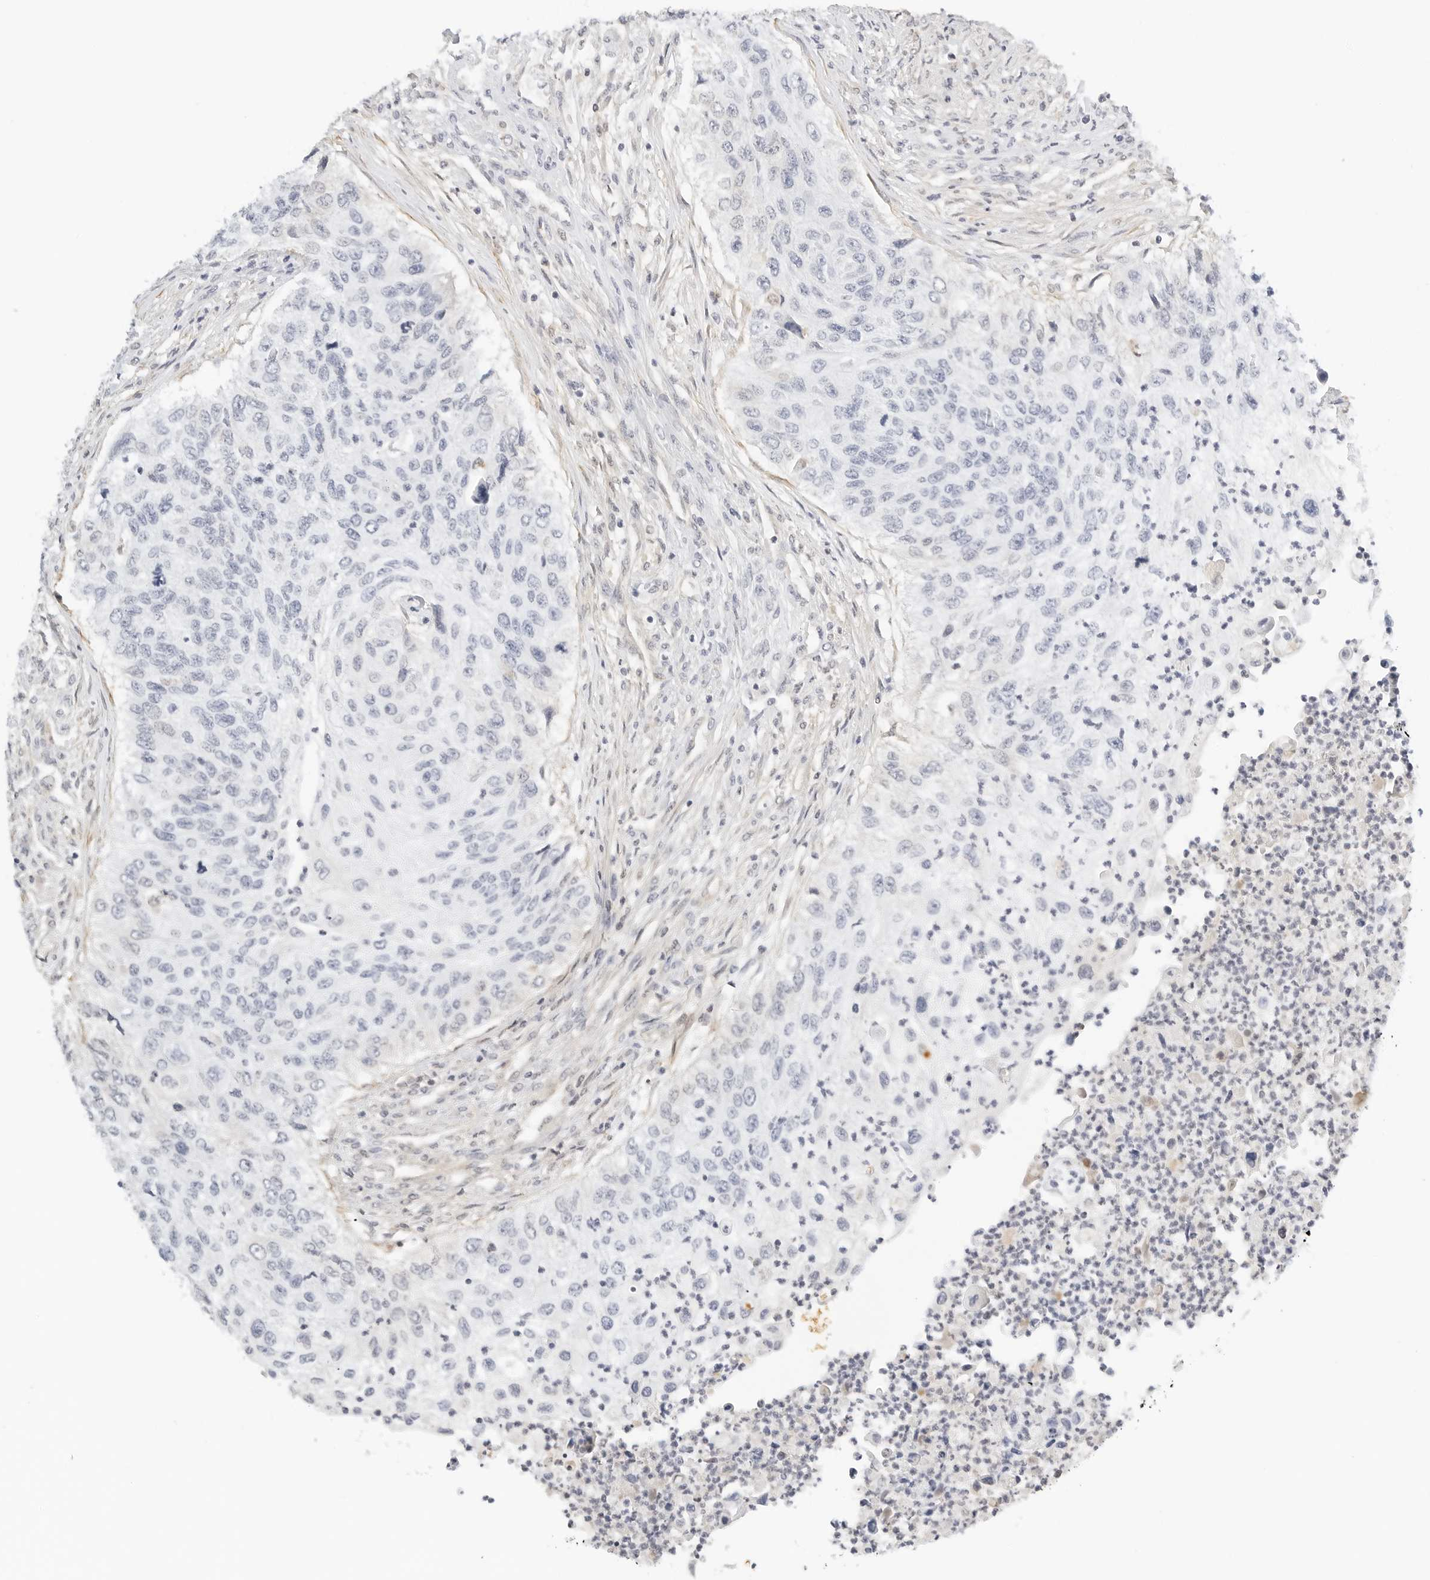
{"staining": {"intensity": "negative", "quantity": "none", "location": "none"}, "tissue": "urothelial cancer", "cell_type": "Tumor cells", "image_type": "cancer", "snomed": [{"axis": "morphology", "description": "Urothelial carcinoma, High grade"}, {"axis": "topography", "description": "Urinary bladder"}], "caption": "An IHC micrograph of urothelial cancer is shown. There is no staining in tumor cells of urothelial cancer.", "gene": "PKDCC", "patient": {"sex": "female", "age": 60}}